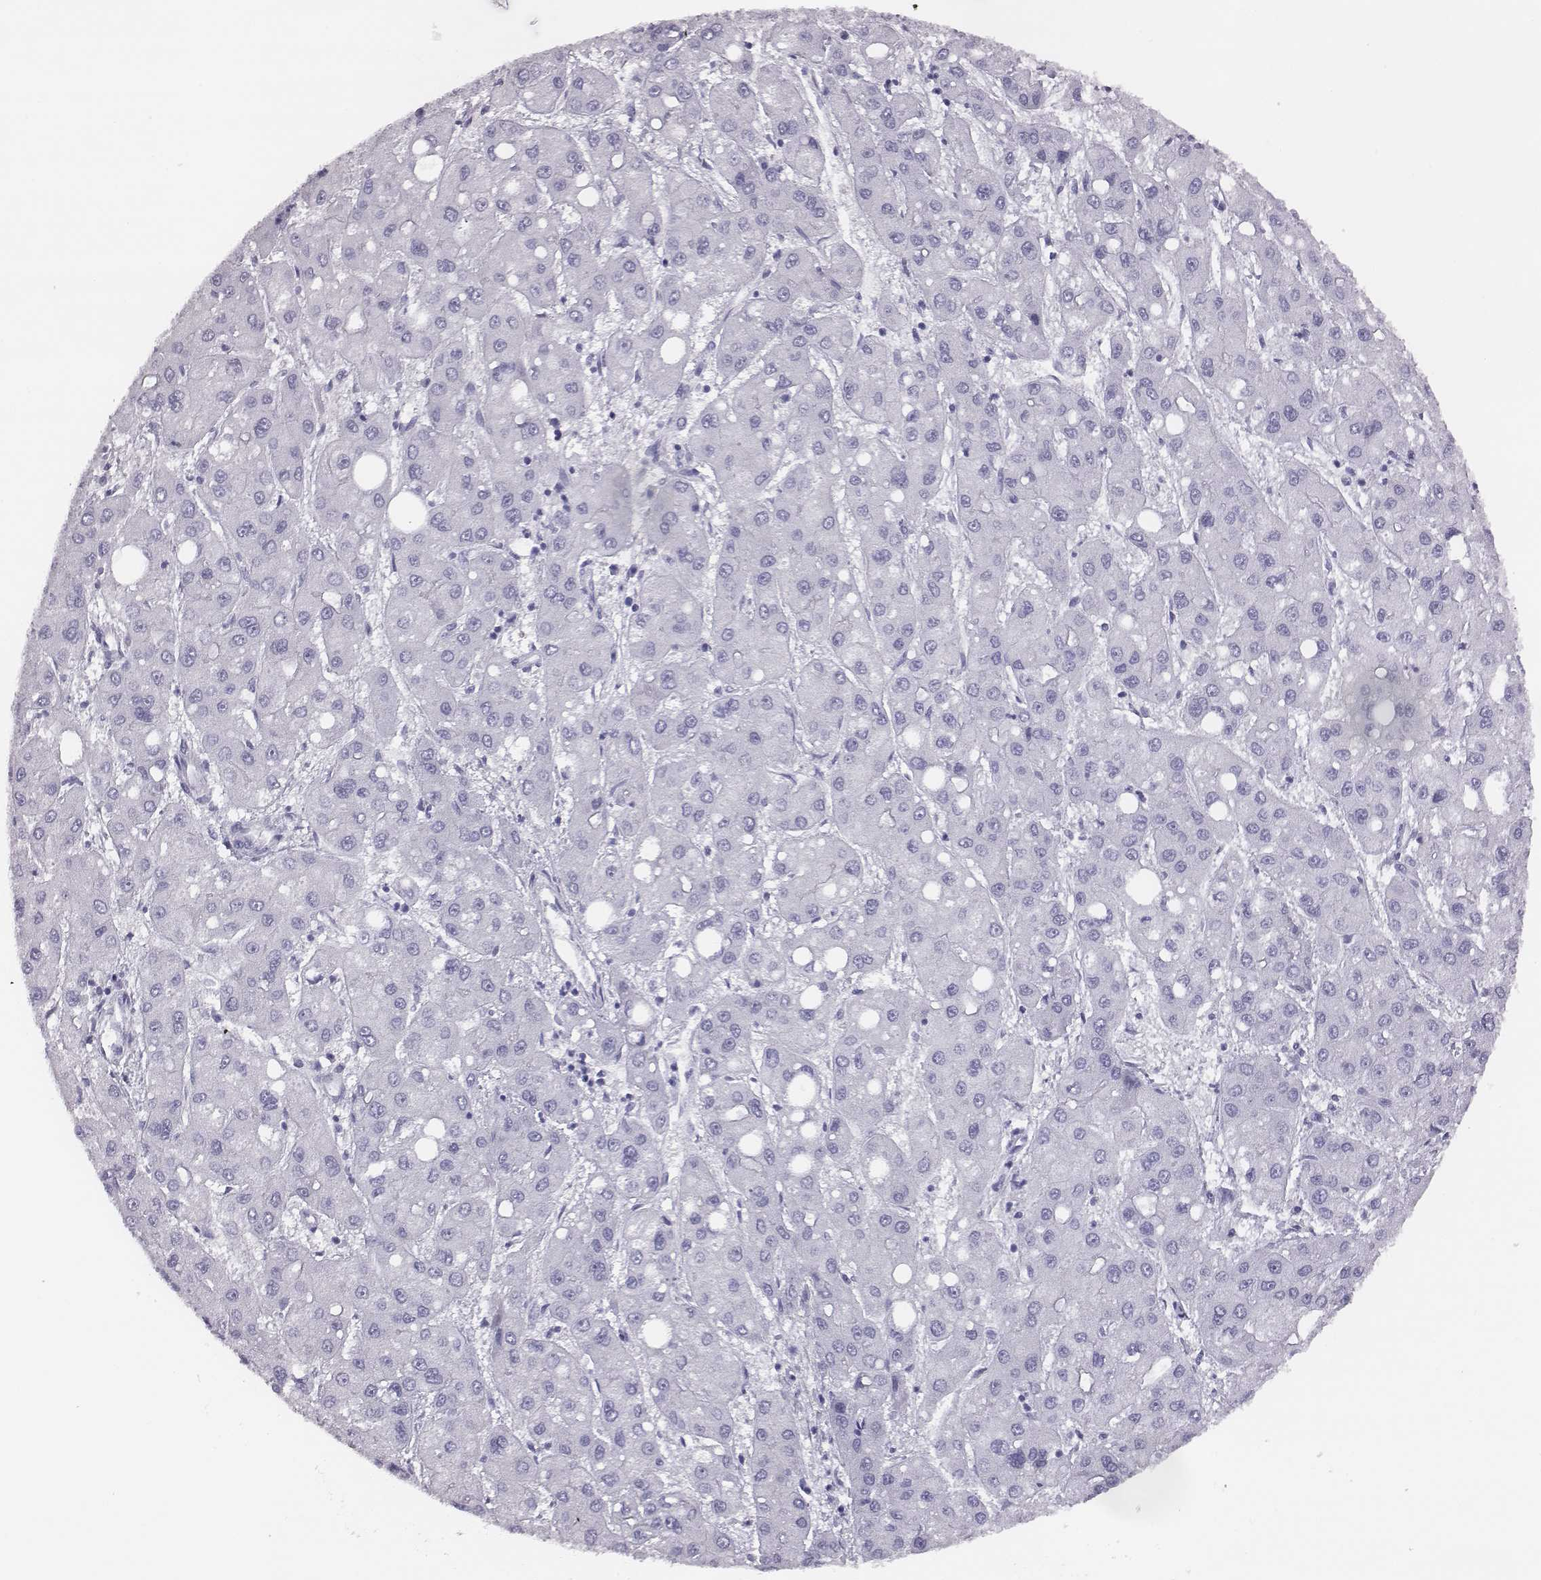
{"staining": {"intensity": "negative", "quantity": "none", "location": "none"}, "tissue": "liver cancer", "cell_type": "Tumor cells", "image_type": "cancer", "snomed": [{"axis": "morphology", "description": "Carcinoma, Hepatocellular, NOS"}, {"axis": "topography", "description": "Liver"}], "caption": "IHC photomicrograph of neoplastic tissue: human liver cancer (hepatocellular carcinoma) stained with DAB (3,3'-diaminobenzidine) demonstrates no significant protein staining in tumor cells.", "gene": "ACOD1", "patient": {"sex": "male", "age": 73}}